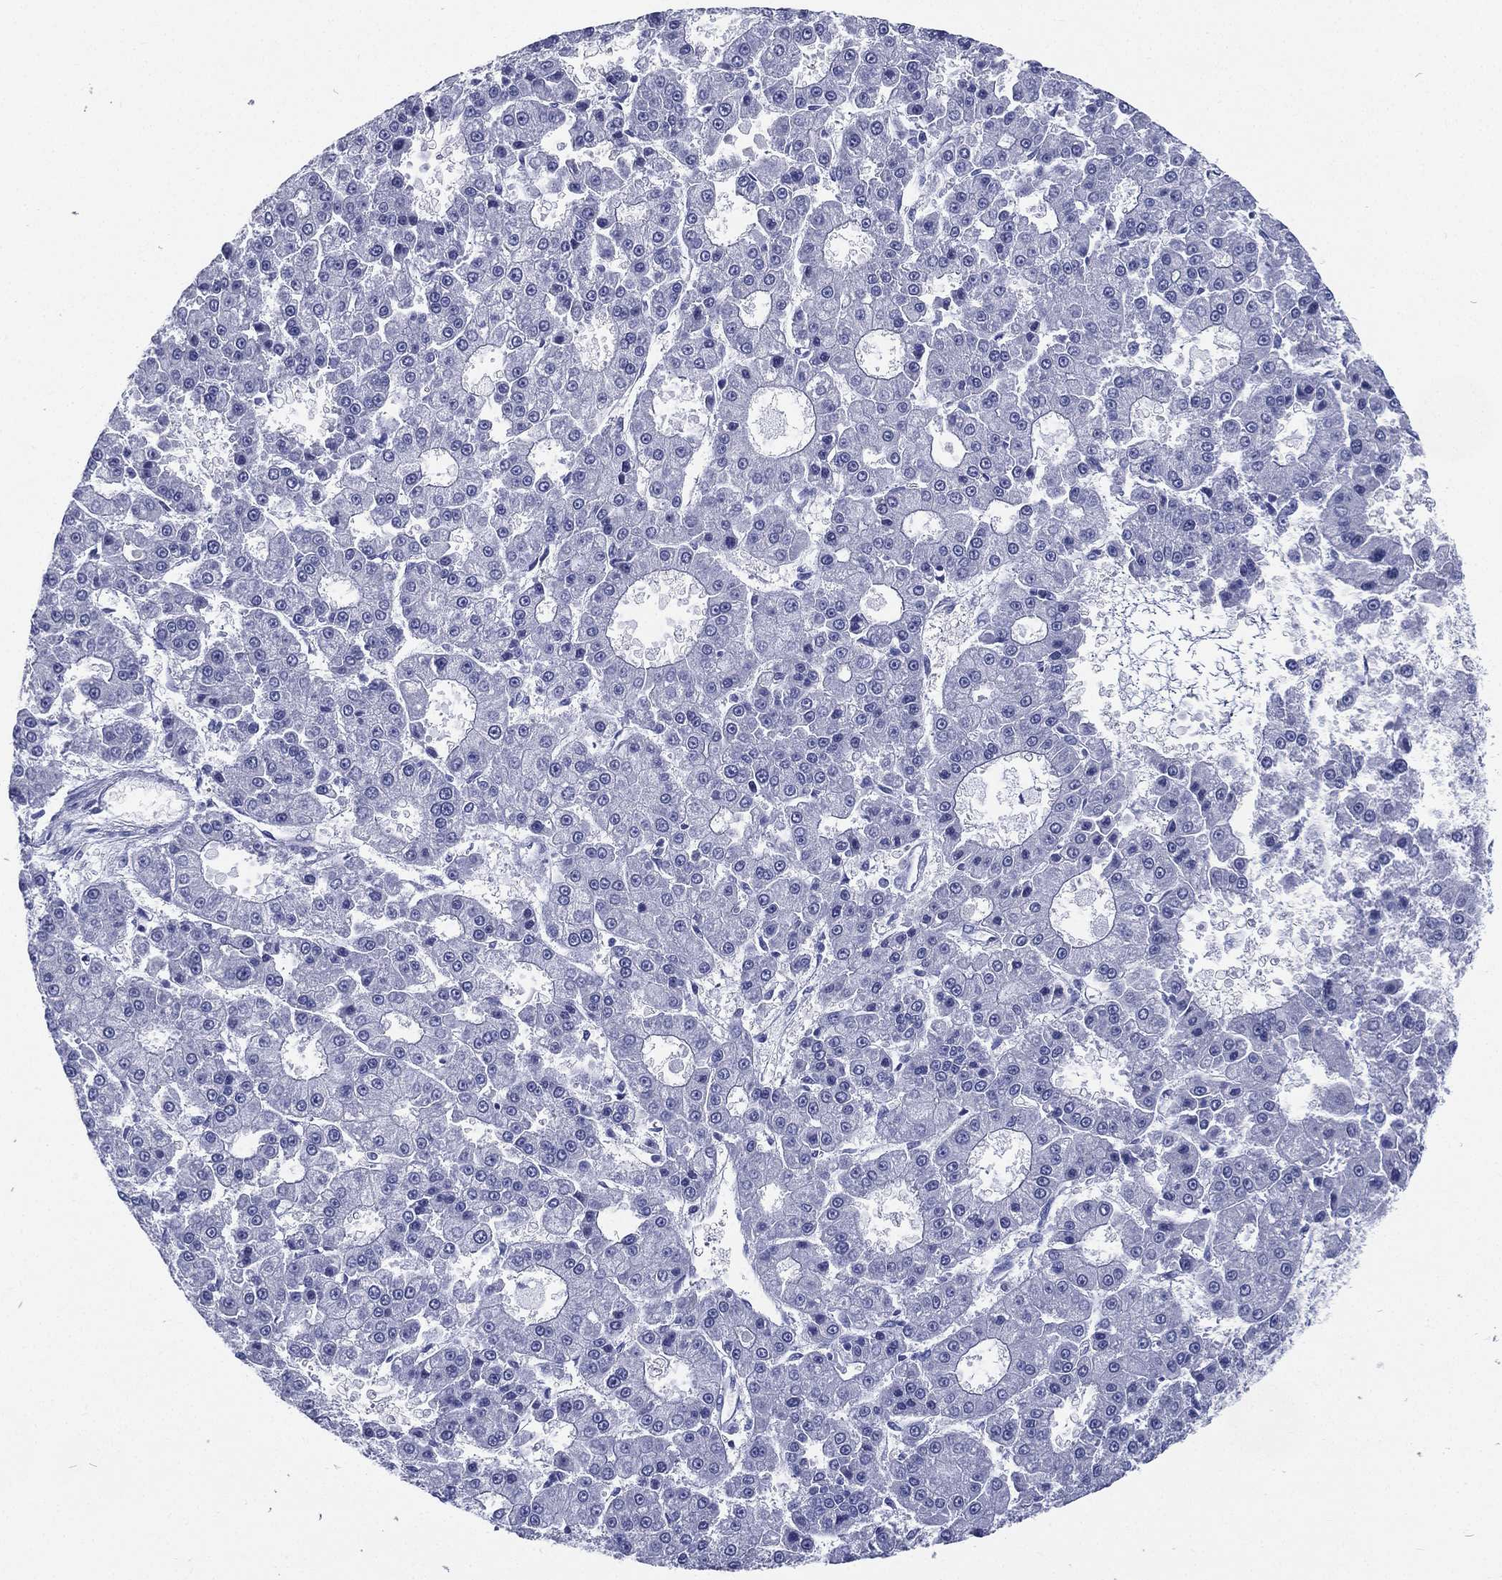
{"staining": {"intensity": "negative", "quantity": "none", "location": "none"}, "tissue": "liver cancer", "cell_type": "Tumor cells", "image_type": "cancer", "snomed": [{"axis": "morphology", "description": "Carcinoma, Hepatocellular, NOS"}, {"axis": "topography", "description": "Liver"}], "caption": "A high-resolution photomicrograph shows immunohistochemistry (IHC) staining of liver hepatocellular carcinoma, which reveals no significant positivity in tumor cells.", "gene": "RSPH4A", "patient": {"sex": "male", "age": 70}}